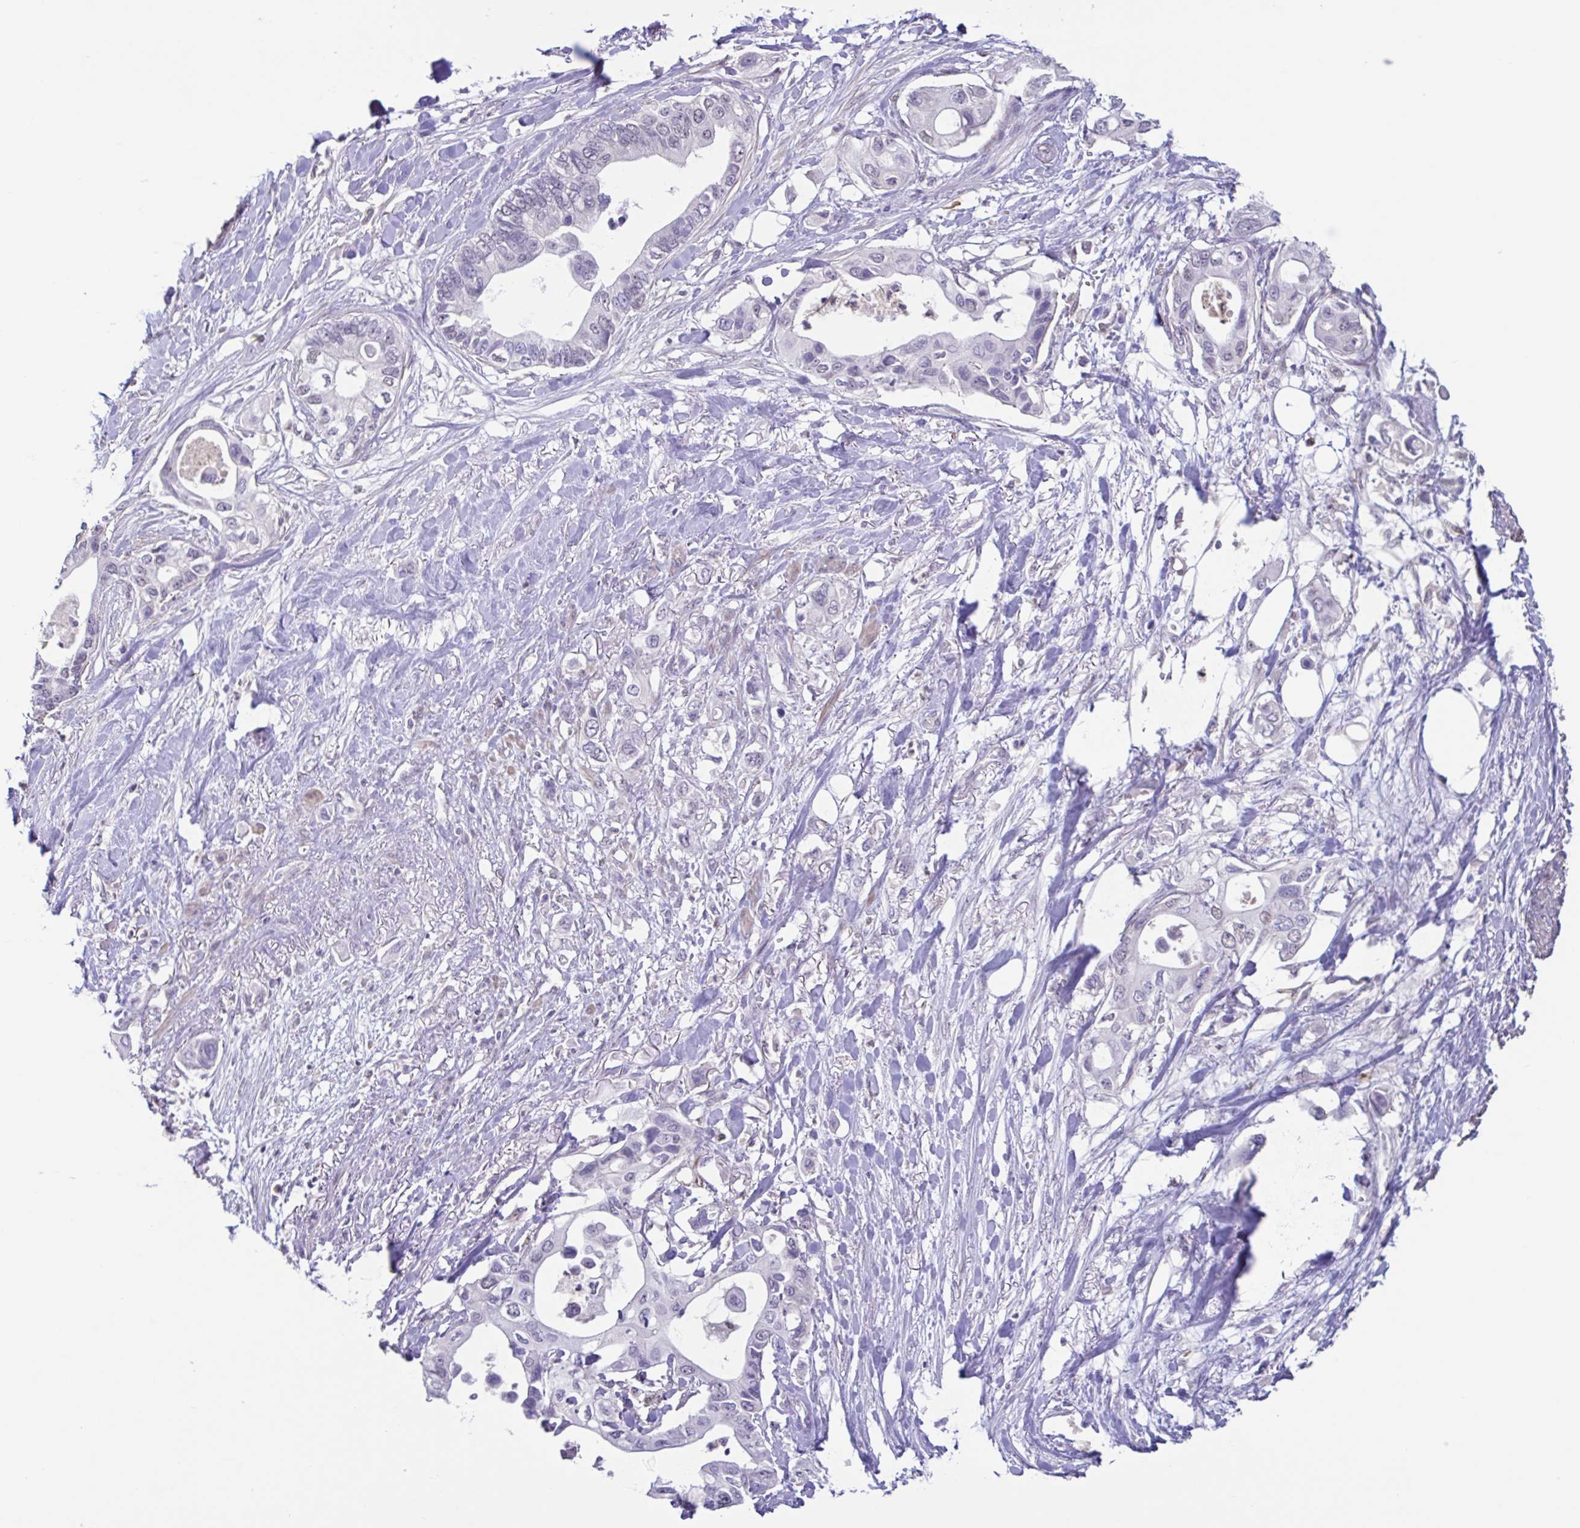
{"staining": {"intensity": "negative", "quantity": "none", "location": "none"}, "tissue": "pancreatic cancer", "cell_type": "Tumor cells", "image_type": "cancer", "snomed": [{"axis": "morphology", "description": "Adenocarcinoma, NOS"}, {"axis": "topography", "description": "Pancreas"}], "caption": "Image shows no protein positivity in tumor cells of pancreatic cancer (adenocarcinoma) tissue.", "gene": "ACTRT3", "patient": {"sex": "female", "age": 63}}